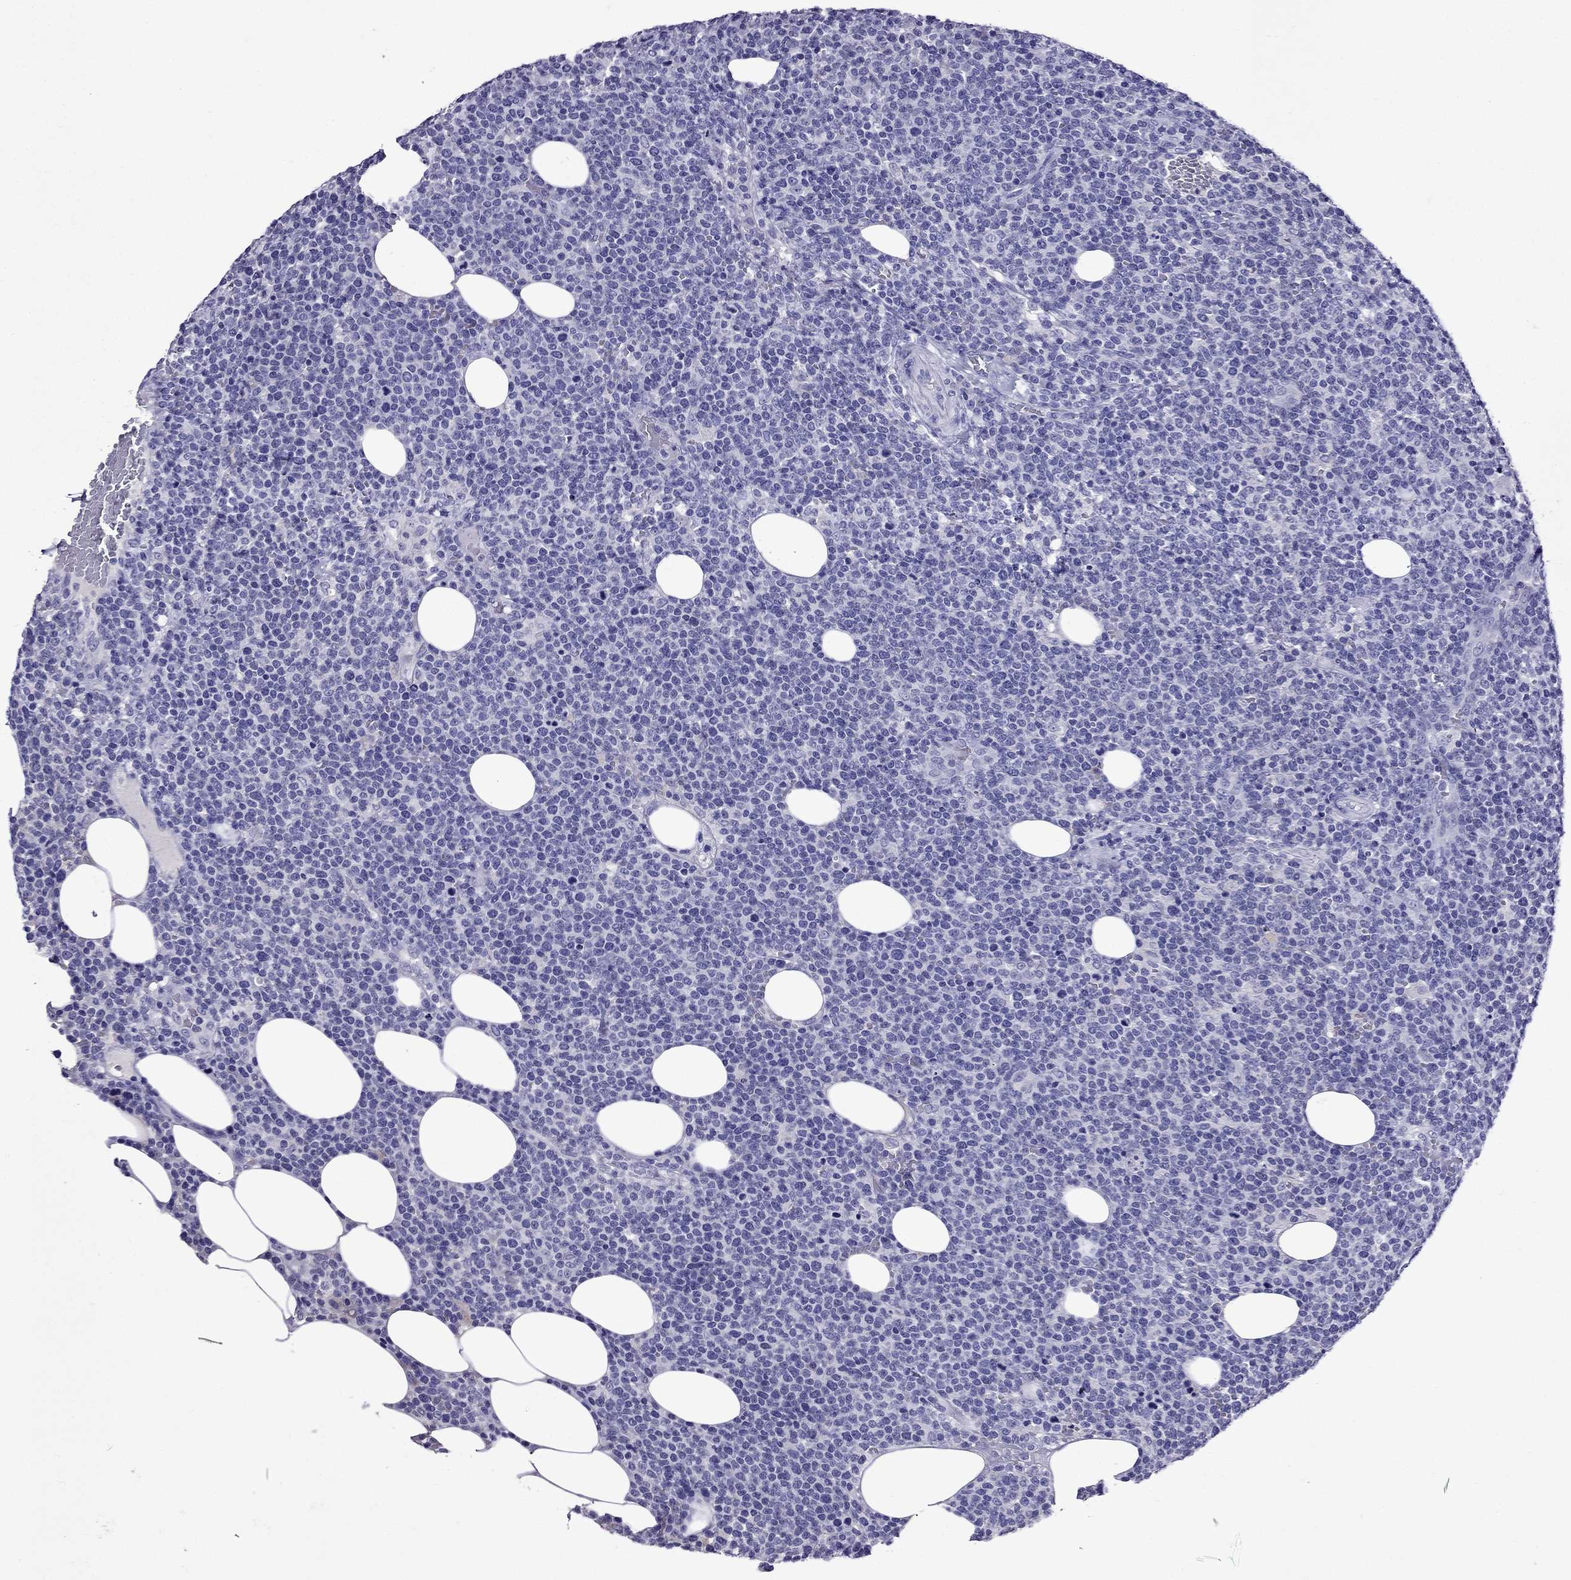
{"staining": {"intensity": "negative", "quantity": "none", "location": "none"}, "tissue": "lymphoma", "cell_type": "Tumor cells", "image_type": "cancer", "snomed": [{"axis": "morphology", "description": "Malignant lymphoma, non-Hodgkin's type, High grade"}, {"axis": "topography", "description": "Lymph node"}], "caption": "This is an immunohistochemistry micrograph of malignant lymphoma, non-Hodgkin's type (high-grade). There is no expression in tumor cells.", "gene": "DNAH17", "patient": {"sex": "male", "age": 61}}